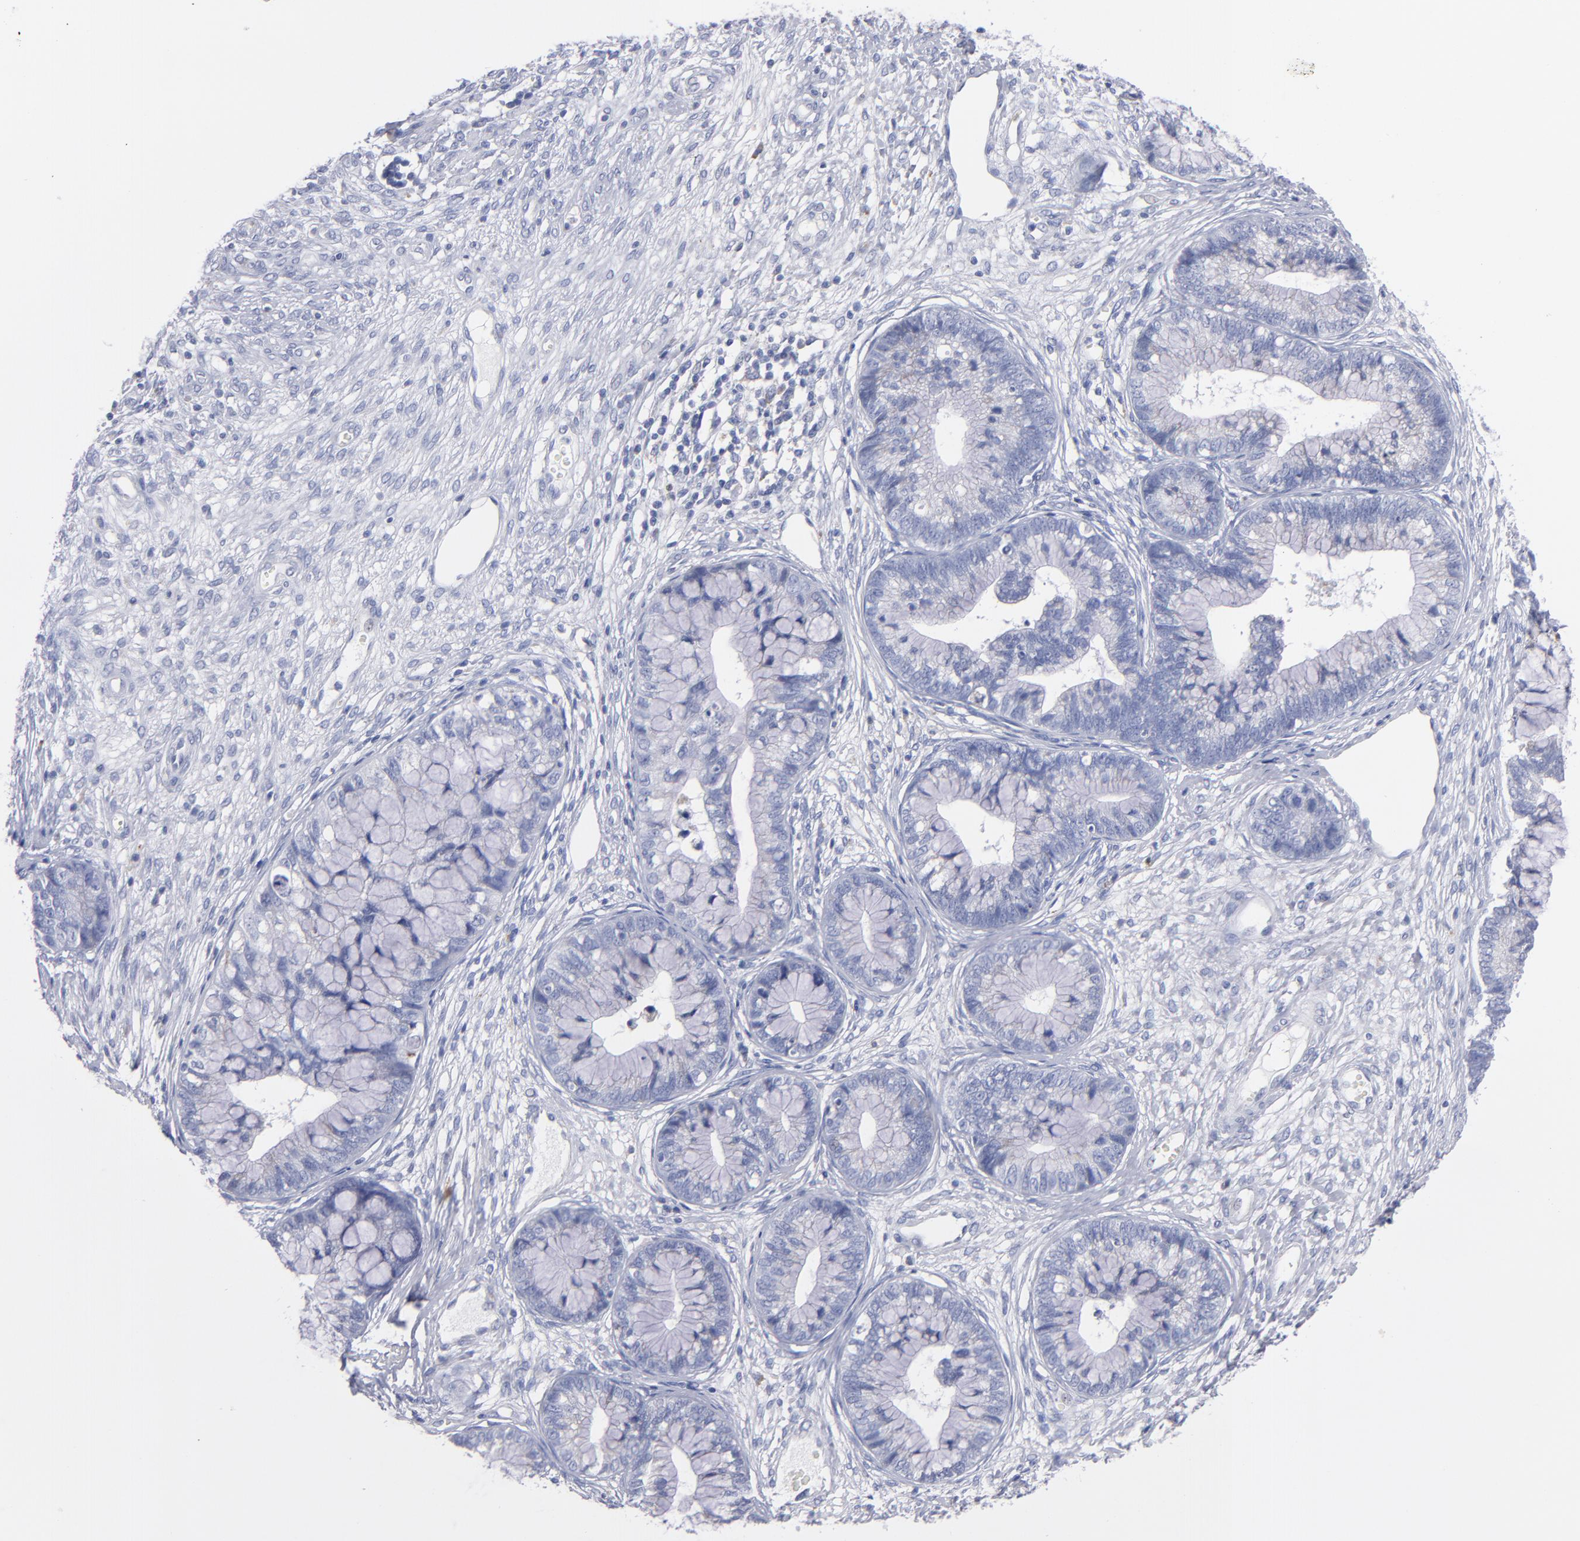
{"staining": {"intensity": "negative", "quantity": "none", "location": "none"}, "tissue": "cervical cancer", "cell_type": "Tumor cells", "image_type": "cancer", "snomed": [{"axis": "morphology", "description": "Adenocarcinoma, NOS"}, {"axis": "topography", "description": "Cervix"}], "caption": "The image demonstrates no significant staining in tumor cells of cervical cancer.", "gene": "MFGE8", "patient": {"sex": "female", "age": 44}}